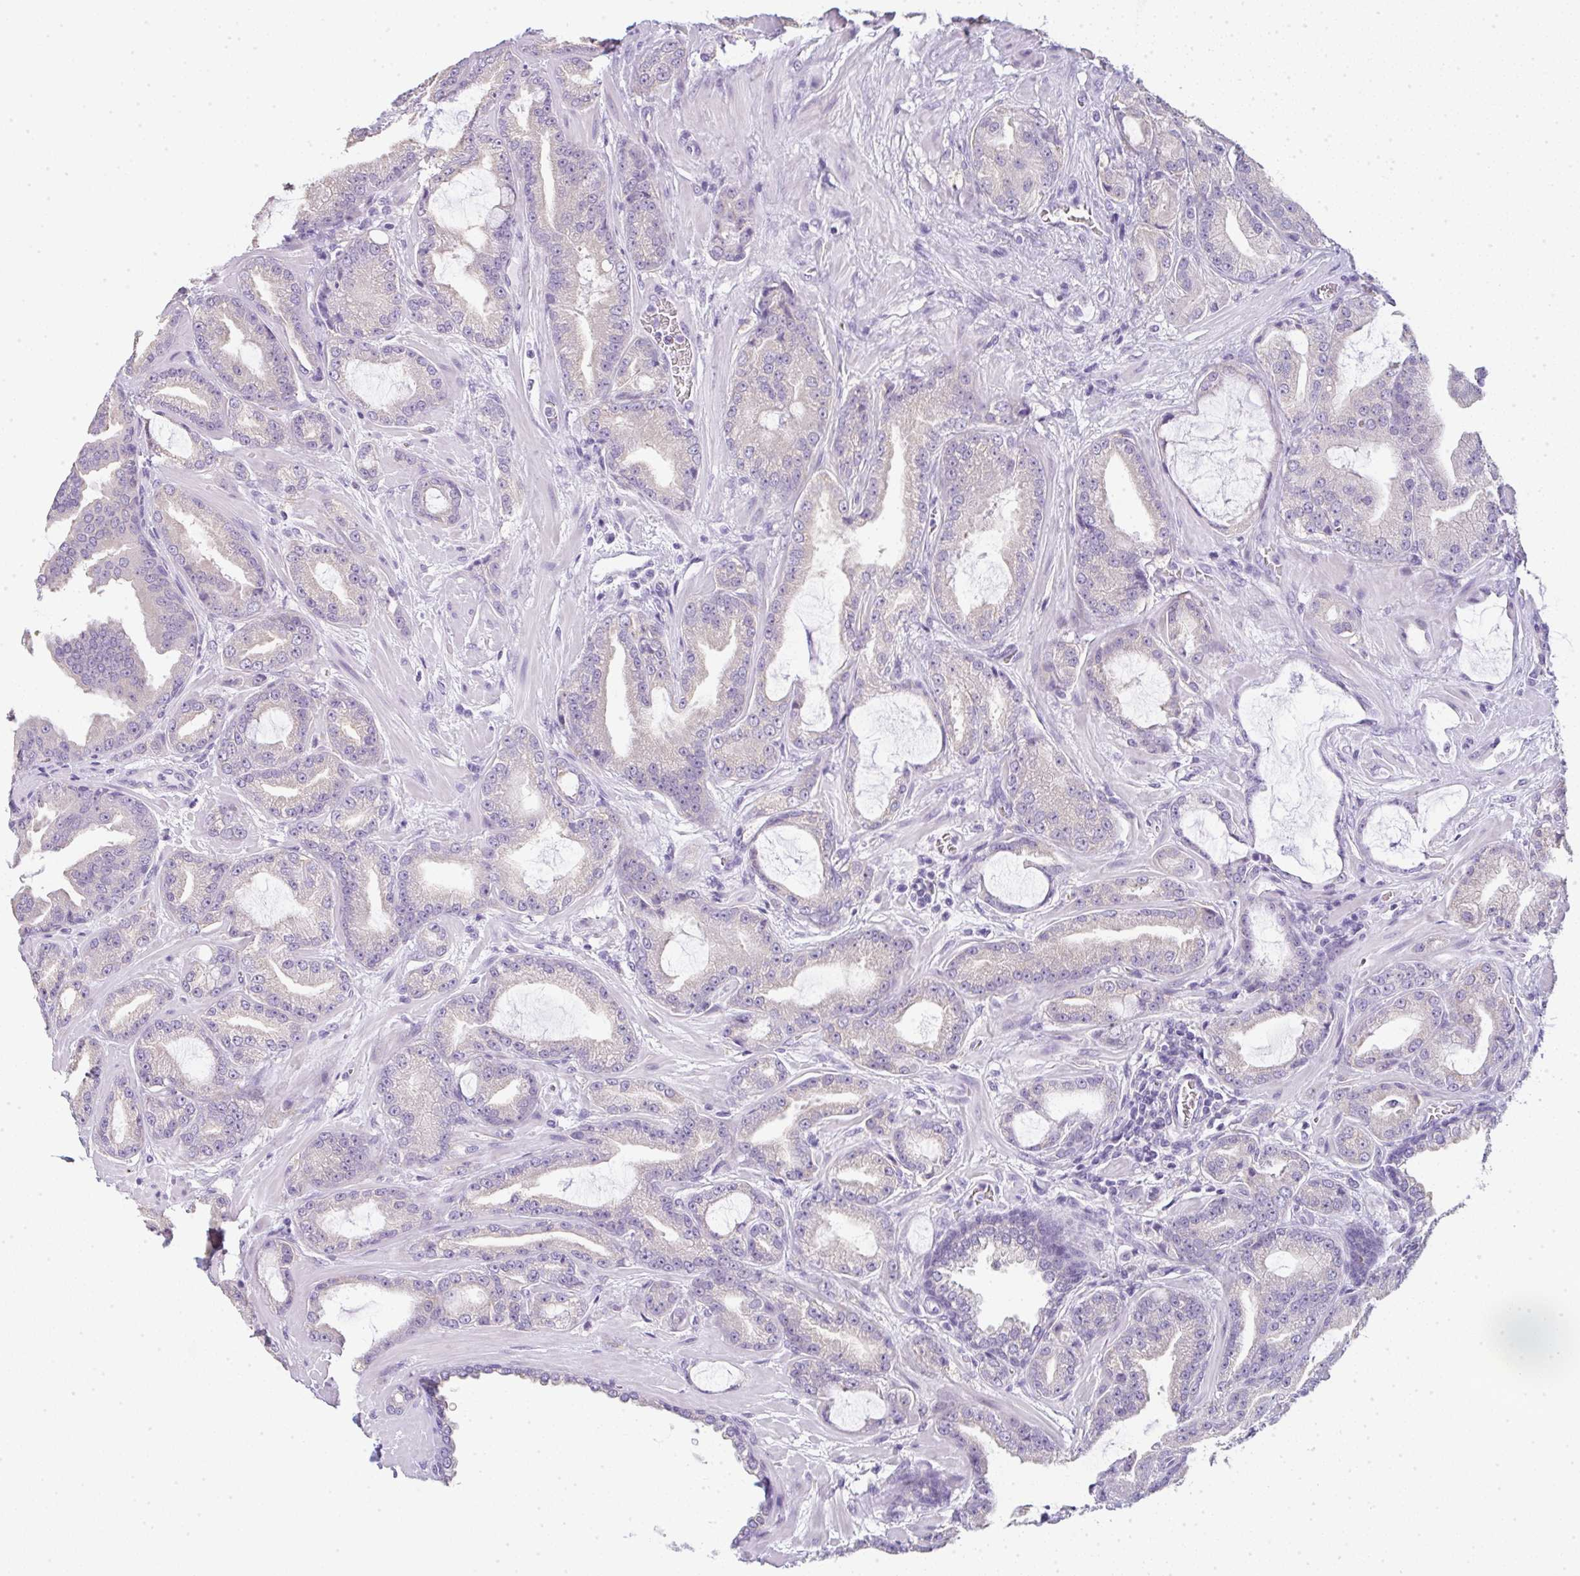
{"staining": {"intensity": "negative", "quantity": "none", "location": "none"}, "tissue": "prostate cancer", "cell_type": "Tumor cells", "image_type": "cancer", "snomed": [{"axis": "morphology", "description": "Adenocarcinoma, High grade"}, {"axis": "topography", "description": "Prostate"}], "caption": "IHC photomicrograph of adenocarcinoma (high-grade) (prostate) stained for a protein (brown), which exhibits no staining in tumor cells.", "gene": "LPAR4", "patient": {"sex": "male", "age": 68}}